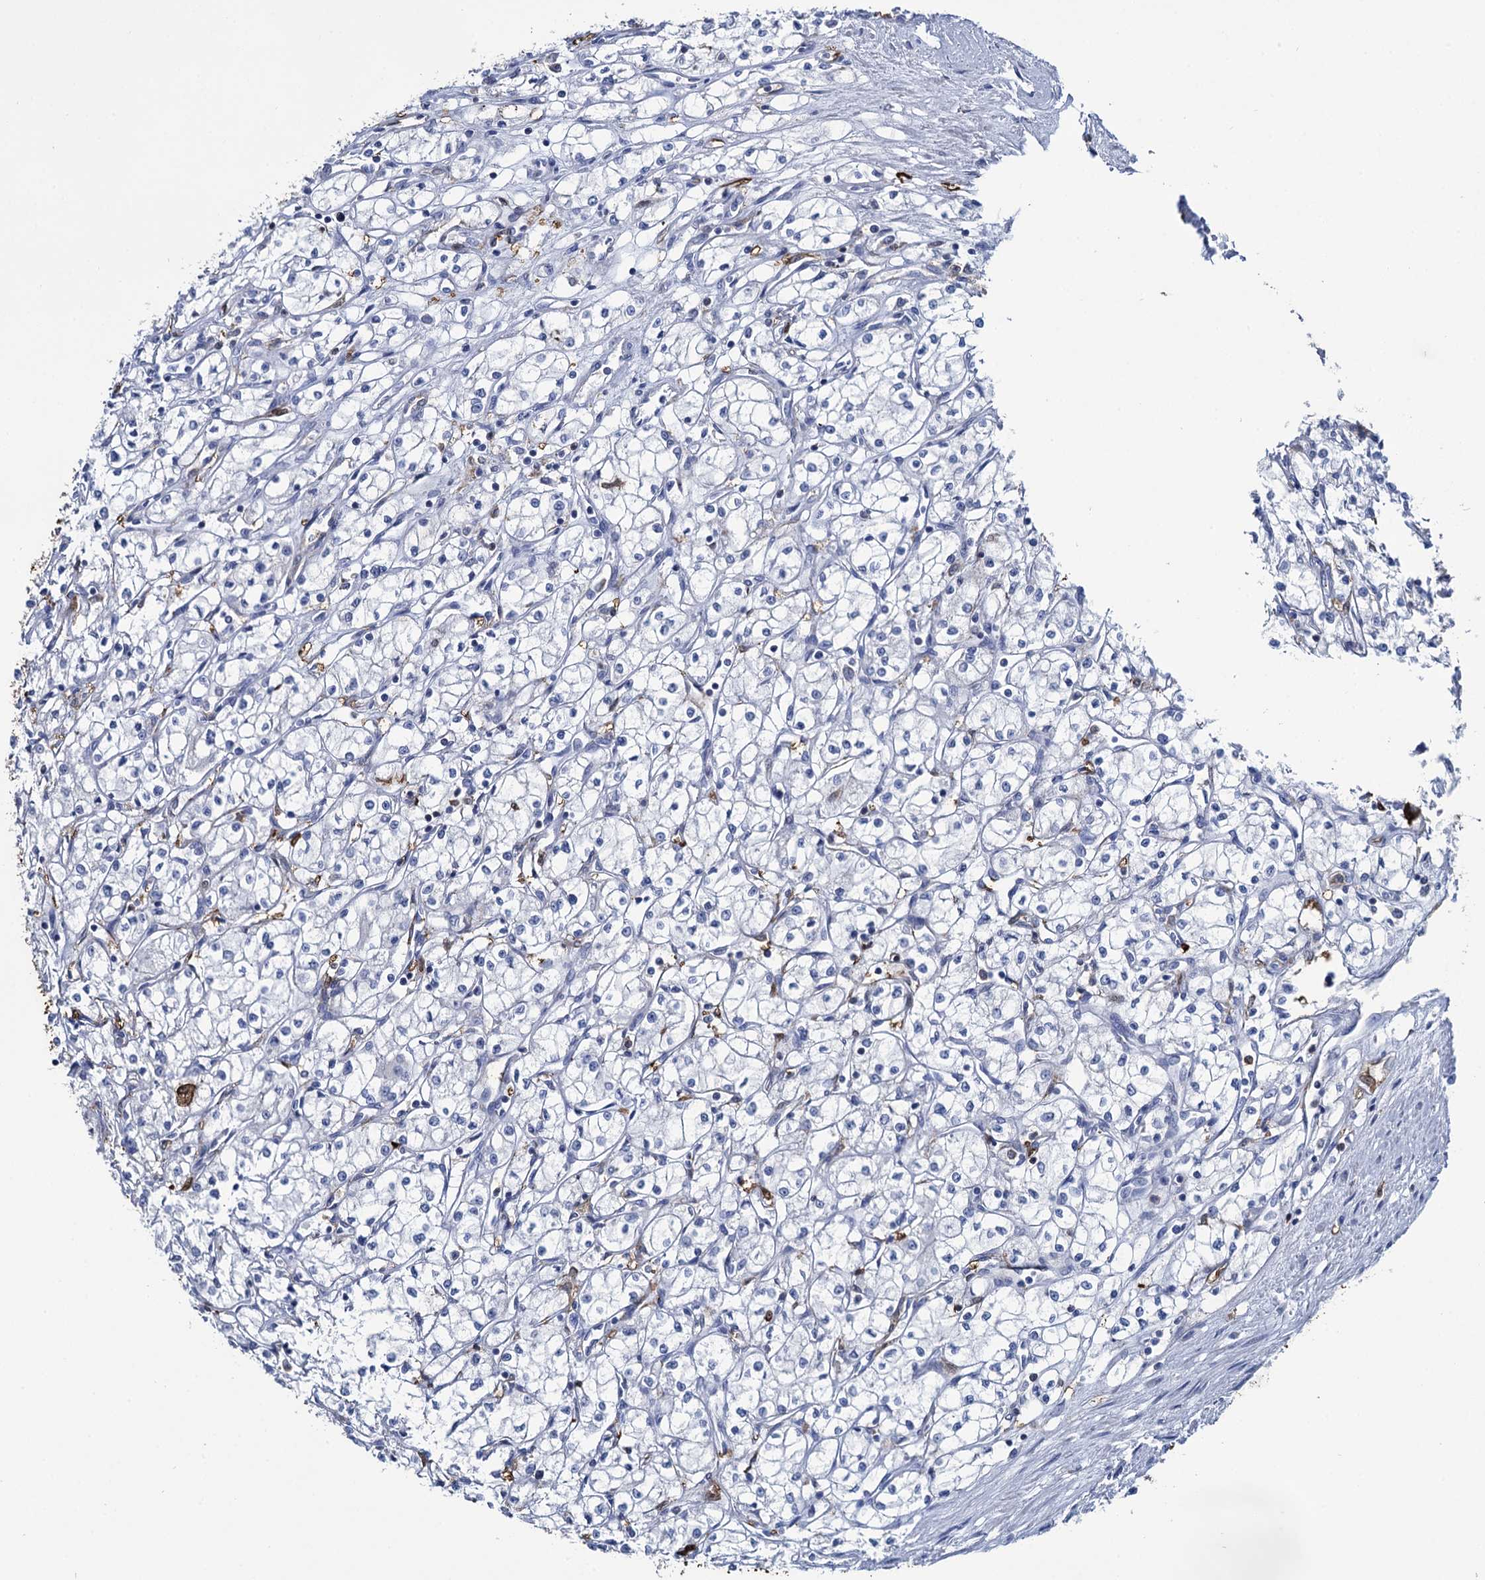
{"staining": {"intensity": "negative", "quantity": "none", "location": "none"}, "tissue": "renal cancer", "cell_type": "Tumor cells", "image_type": "cancer", "snomed": [{"axis": "morphology", "description": "Adenocarcinoma, NOS"}, {"axis": "topography", "description": "Kidney"}], "caption": "Renal cancer (adenocarcinoma) was stained to show a protein in brown. There is no significant expression in tumor cells.", "gene": "FABP5", "patient": {"sex": "male", "age": 59}}